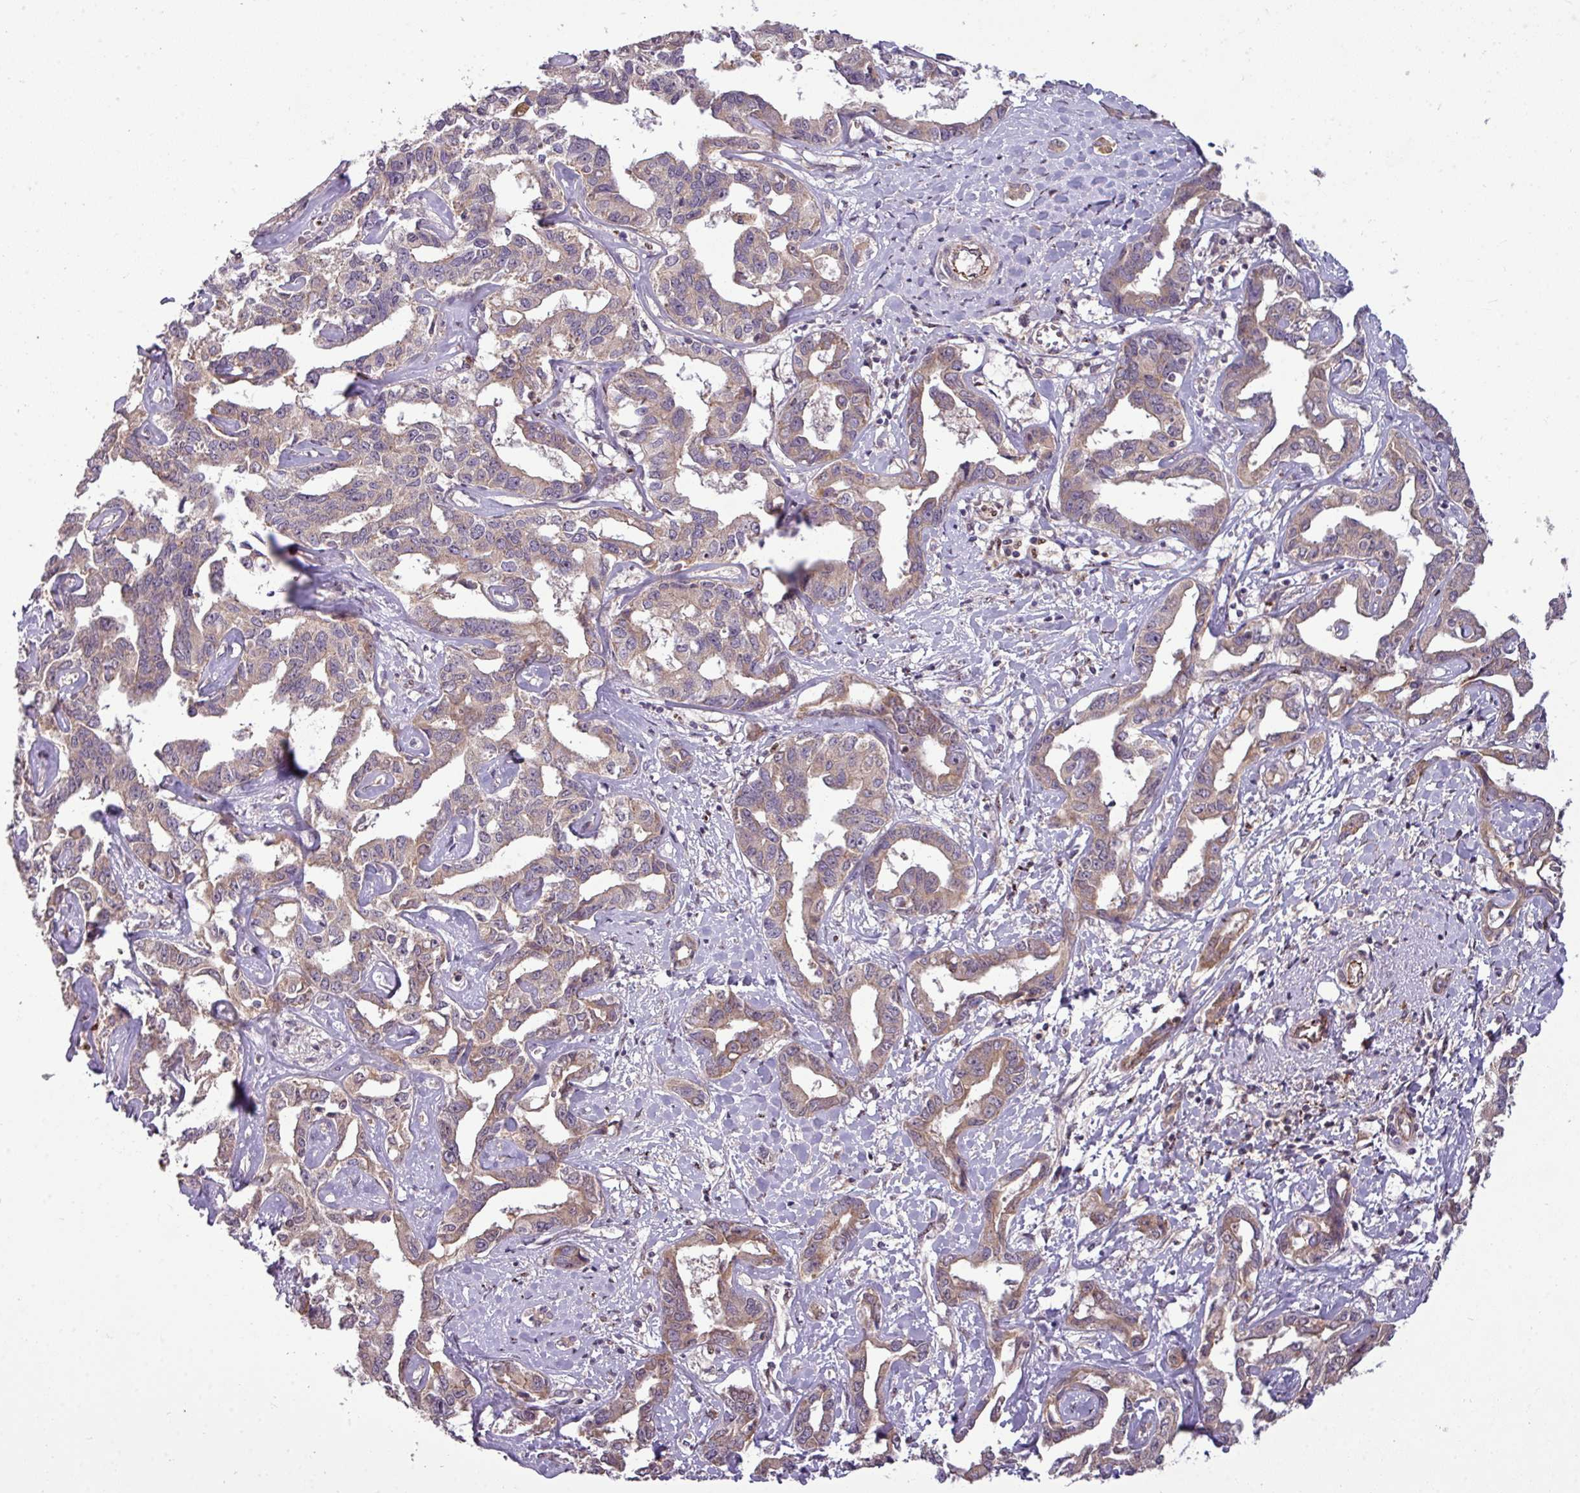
{"staining": {"intensity": "weak", "quantity": ">75%", "location": "cytoplasmic/membranous"}, "tissue": "liver cancer", "cell_type": "Tumor cells", "image_type": "cancer", "snomed": [{"axis": "morphology", "description": "Cholangiocarcinoma"}, {"axis": "topography", "description": "Liver"}], "caption": "Liver cancer (cholangiocarcinoma) tissue shows weak cytoplasmic/membranous staining in about >75% of tumor cells, visualized by immunohistochemistry.", "gene": "PAPLN", "patient": {"sex": "male", "age": 59}}